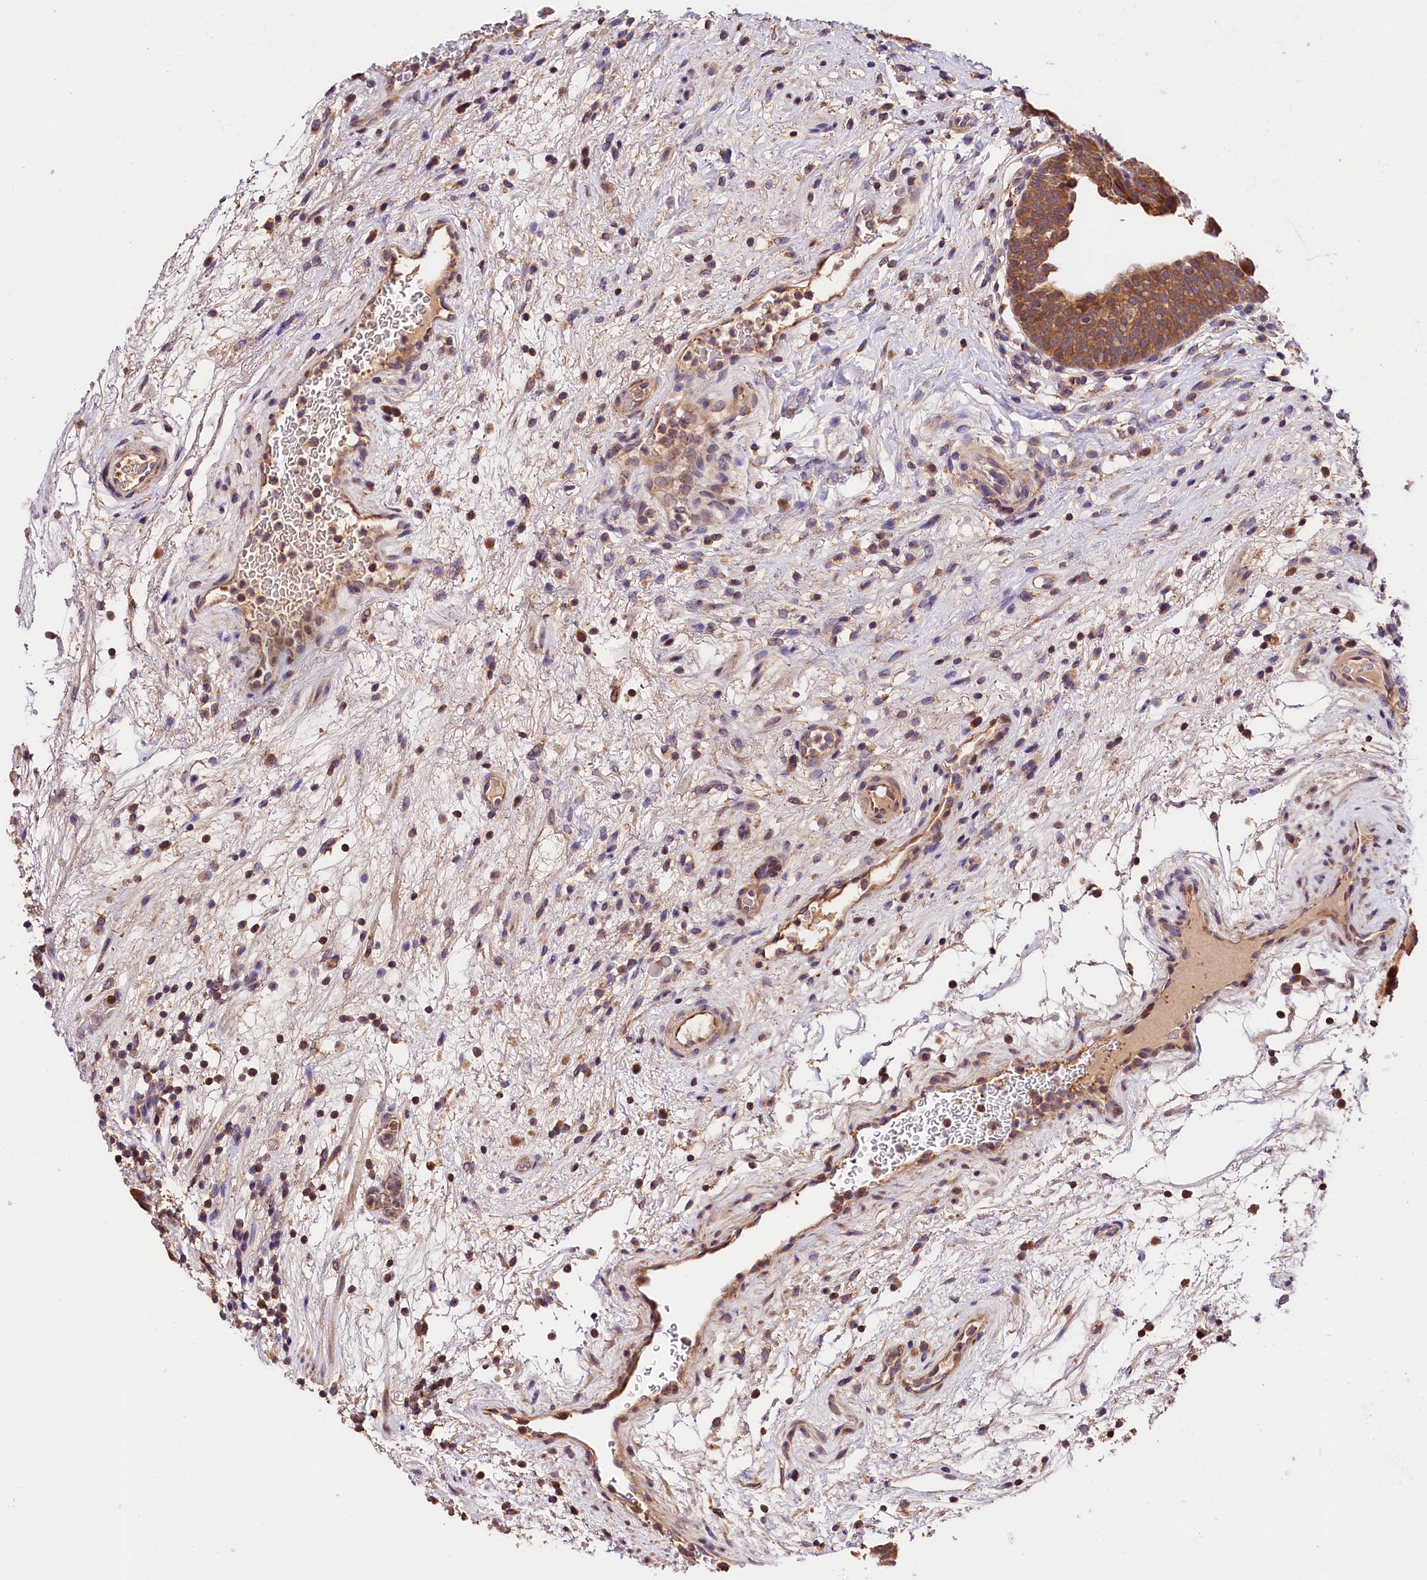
{"staining": {"intensity": "strong", "quantity": ">75%", "location": "cytoplasmic/membranous"}, "tissue": "urinary bladder", "cell_type": "Urothelial cells", "image_type": "normal", "snomed": [{"axis": "morphology", "description": "Normal tissue, NOS"}, {"axis": "topography", "description": "Urinary bladder"}], "caption": "Unremarkable urinary bladder demonstrates strong cytoplasmic/membranous staining in about >75% of urothelial cells, visualized by immunohistochemistry. Ihc stains the protein of interest in brown and the nuclei are stained blue.", "gene": "KPTN", "patient": {"sex": "male", "age": 71}}